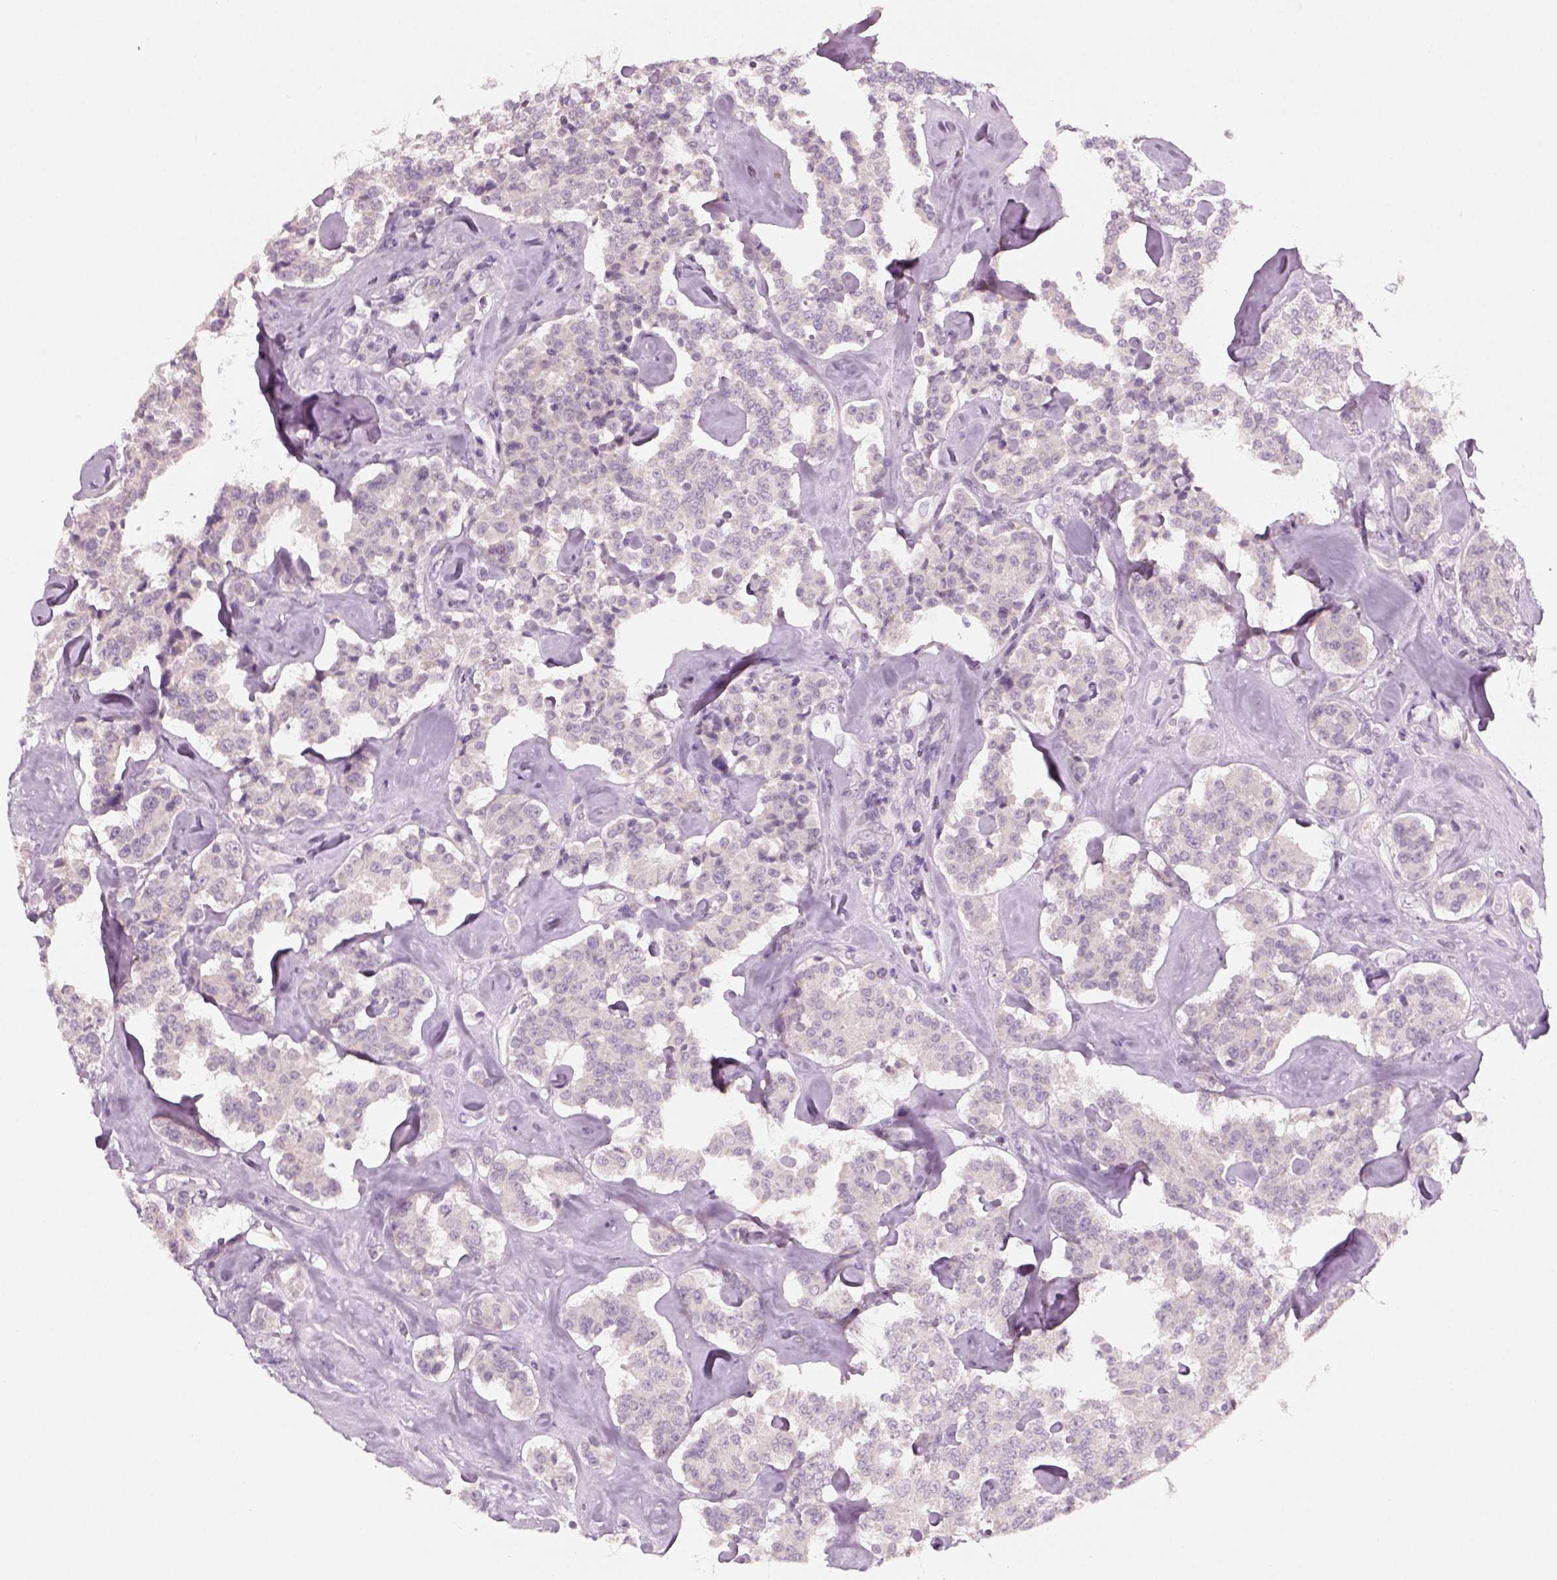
{"staining": {"intensity": "negative", "quantity": "none", "location": "none"}, "tissue": "carcinoid", "cell_type": "Tumor cells", "image_type": "cancer", "snomed": [{"axis": "morphology", "description": "Carcinoid, malignant, NOS"}, {"axis": "topography", "description": "Pancreas"}], "caption": "Immunohistochemical staining of carcinoid demonstrates no significant positivity in tumor cells.", "gene": "PENK", "patient": {"sex": "male", "age": 41}}